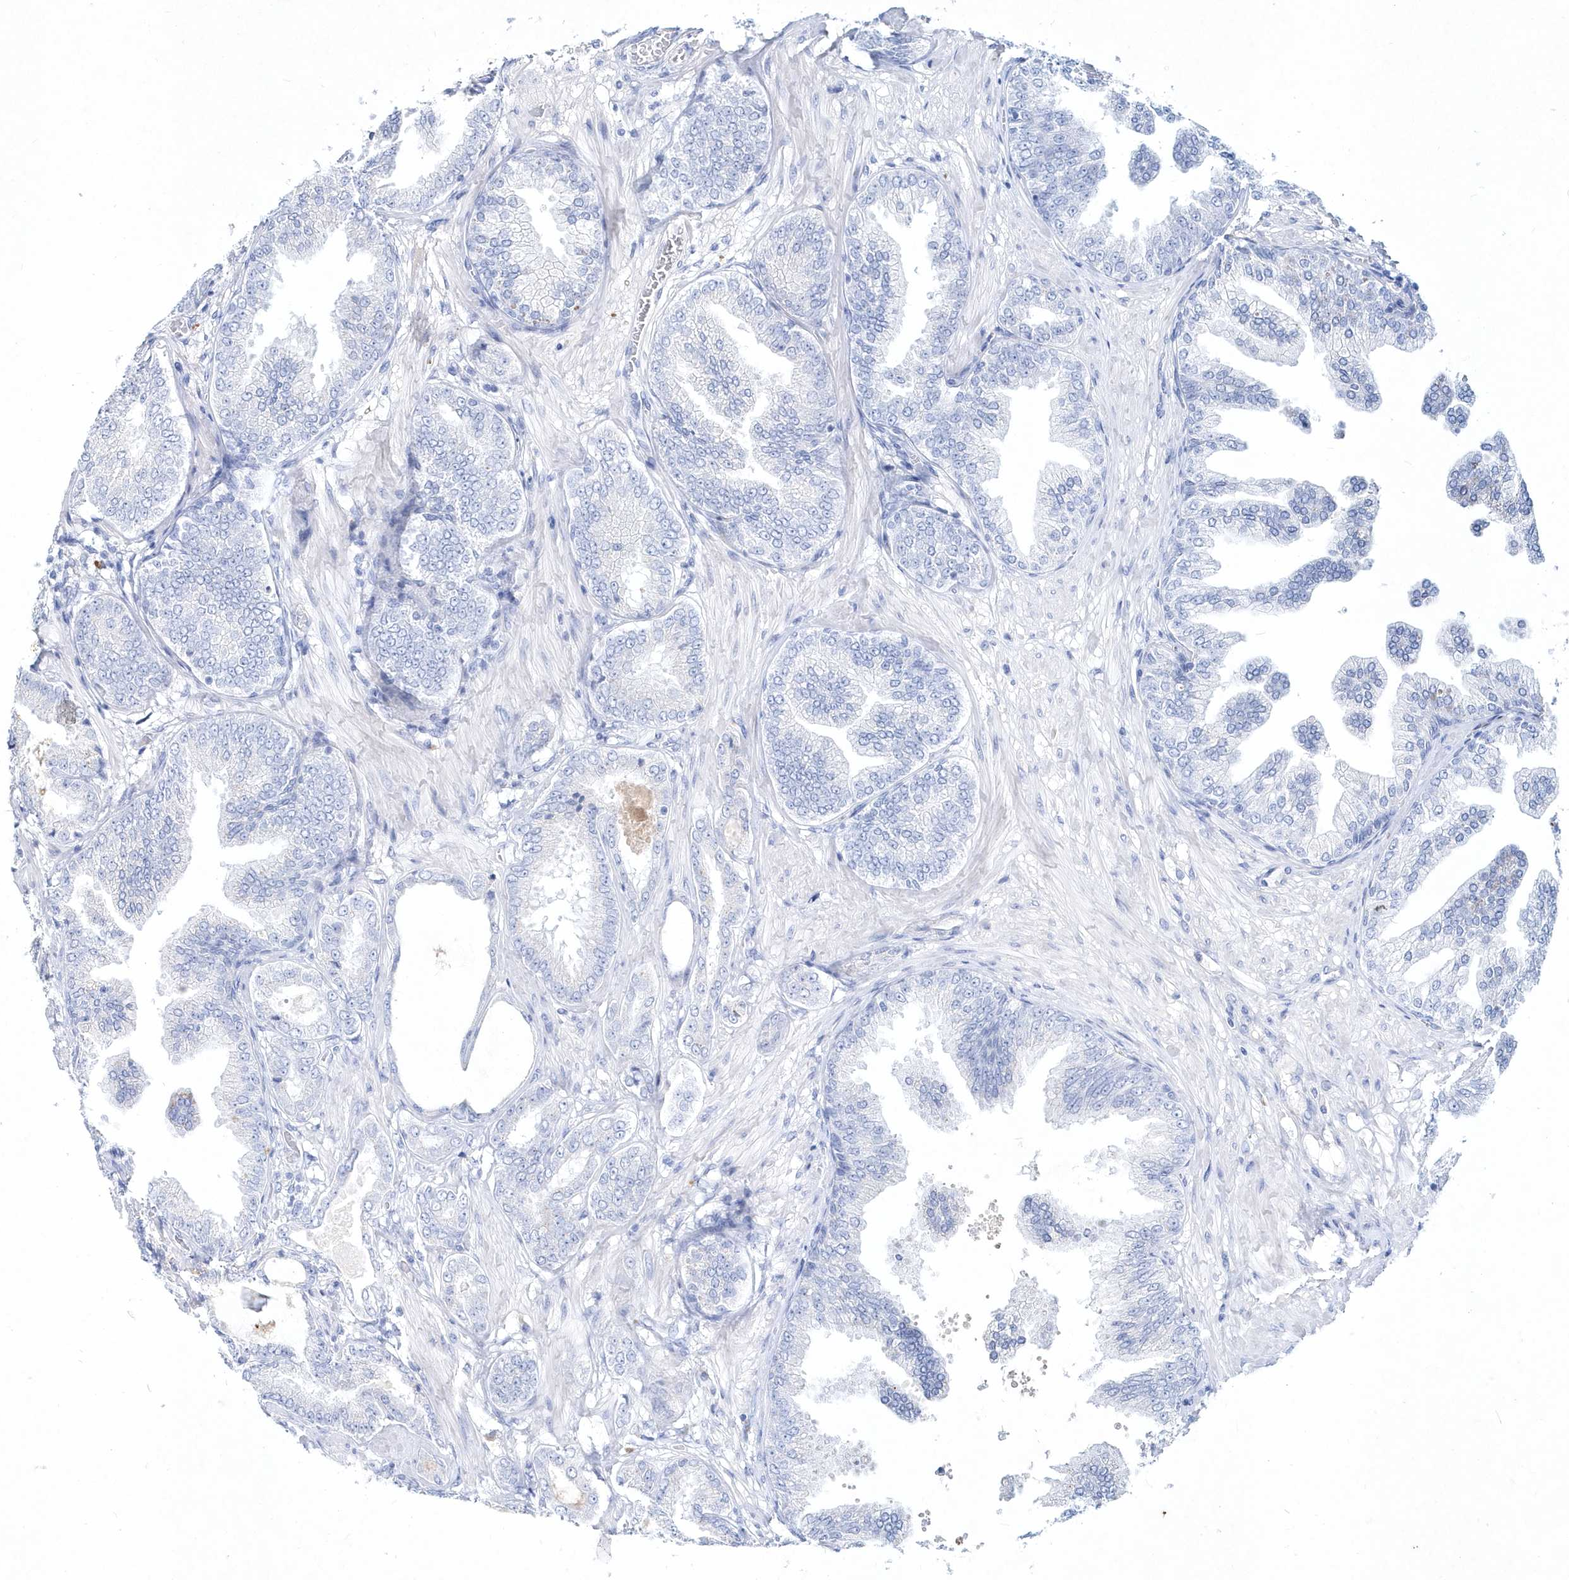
{"staining": {"intensity": "negative", "quantity": "none", "location": "none"}, "tissue": "prostate cancer", "cell_type": "Tumor cells", "image_type": "cancer", "snomed": [{"axis": "morphology", "description": "Adenocarcinoma, Low grade"}, {"axis": "topography", "description": "Prostate"}], "caption": "Tumor cells are negative for protein expression in human prostate adenocarcinoma (low-grade).", "gene": "SPINK7", "patient": {"sex": "male", "age": 63}}